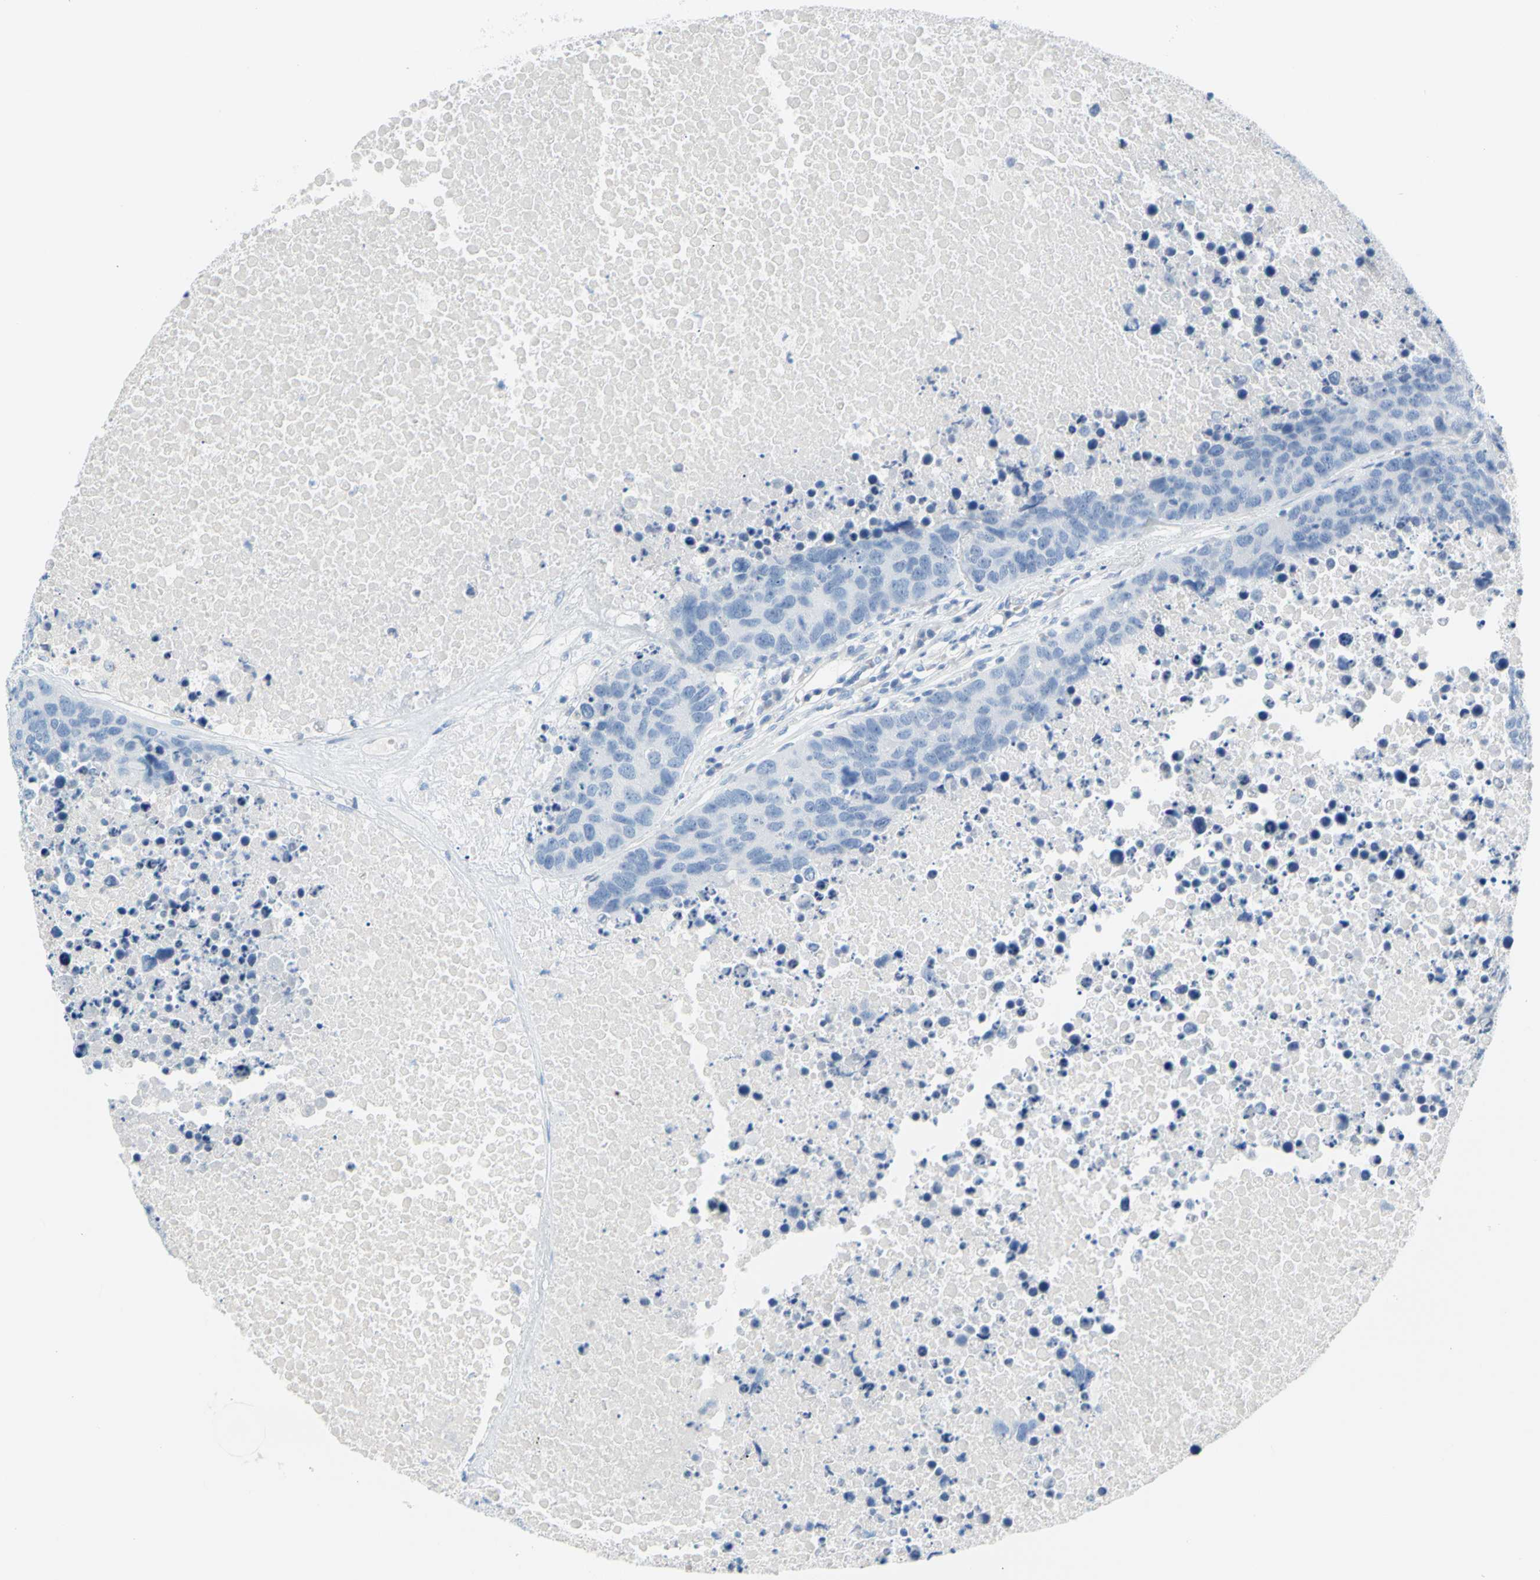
{"staining": {"intensity": "negative", "quantity": "none", "location": "none"}, "tissue": "carcinoid", "cell_type": "Tumor cells", "image_type": "cancer", "snomed": [{"axis": "morphology", "description": "Carcinoid, malignant, NOS"}, {"axis": "topography", "description": "Lung"}], "caption": "Immunohistochemistry micrograph of malignant carcinoid stained for a protein (brown), which reveals no positivity in tumor cells. Nuclei are stained in blue.", "gene": "DCT", "patient": {"sex": "male", "age": 60}}